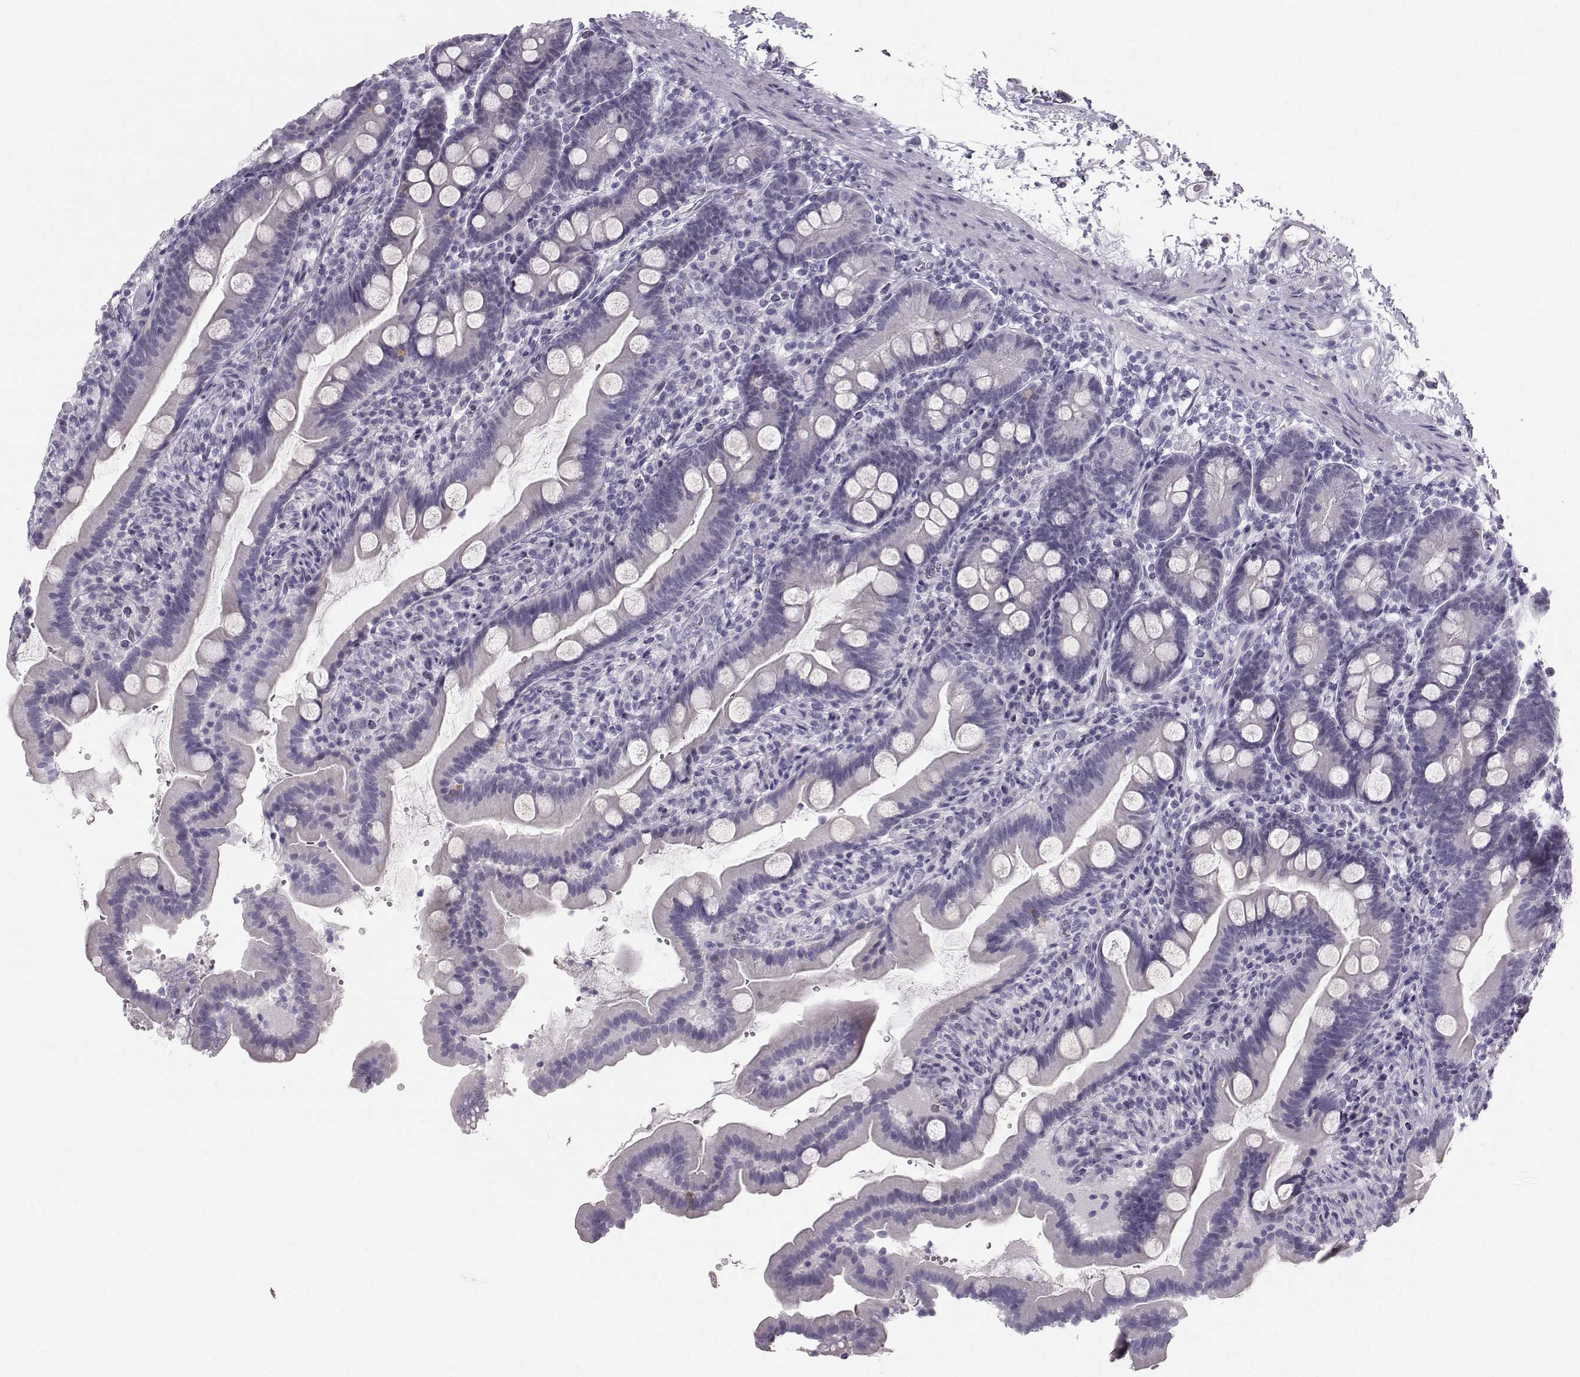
{"staining": {"intensity": "weak", "quantity": "<25%", "location": "cytoplasmic/membranous"}, "tissue": "small intestine", "cell_type": "Glandular cells", "image_type": "normal", "snomed": [{"axis": "morphology", "description": "Normal tissue, NOS"}, {"axis": "topography", "description": "Small intestine"}], "caption": "IHC micrograph of benign small intestine: human small intestine stained with DAB (3,3'-diaminobenzidine) shows no significant protein staining in glandular cells.", "gene": "CASR", "patient": {"sex": "female", "age": 44}}